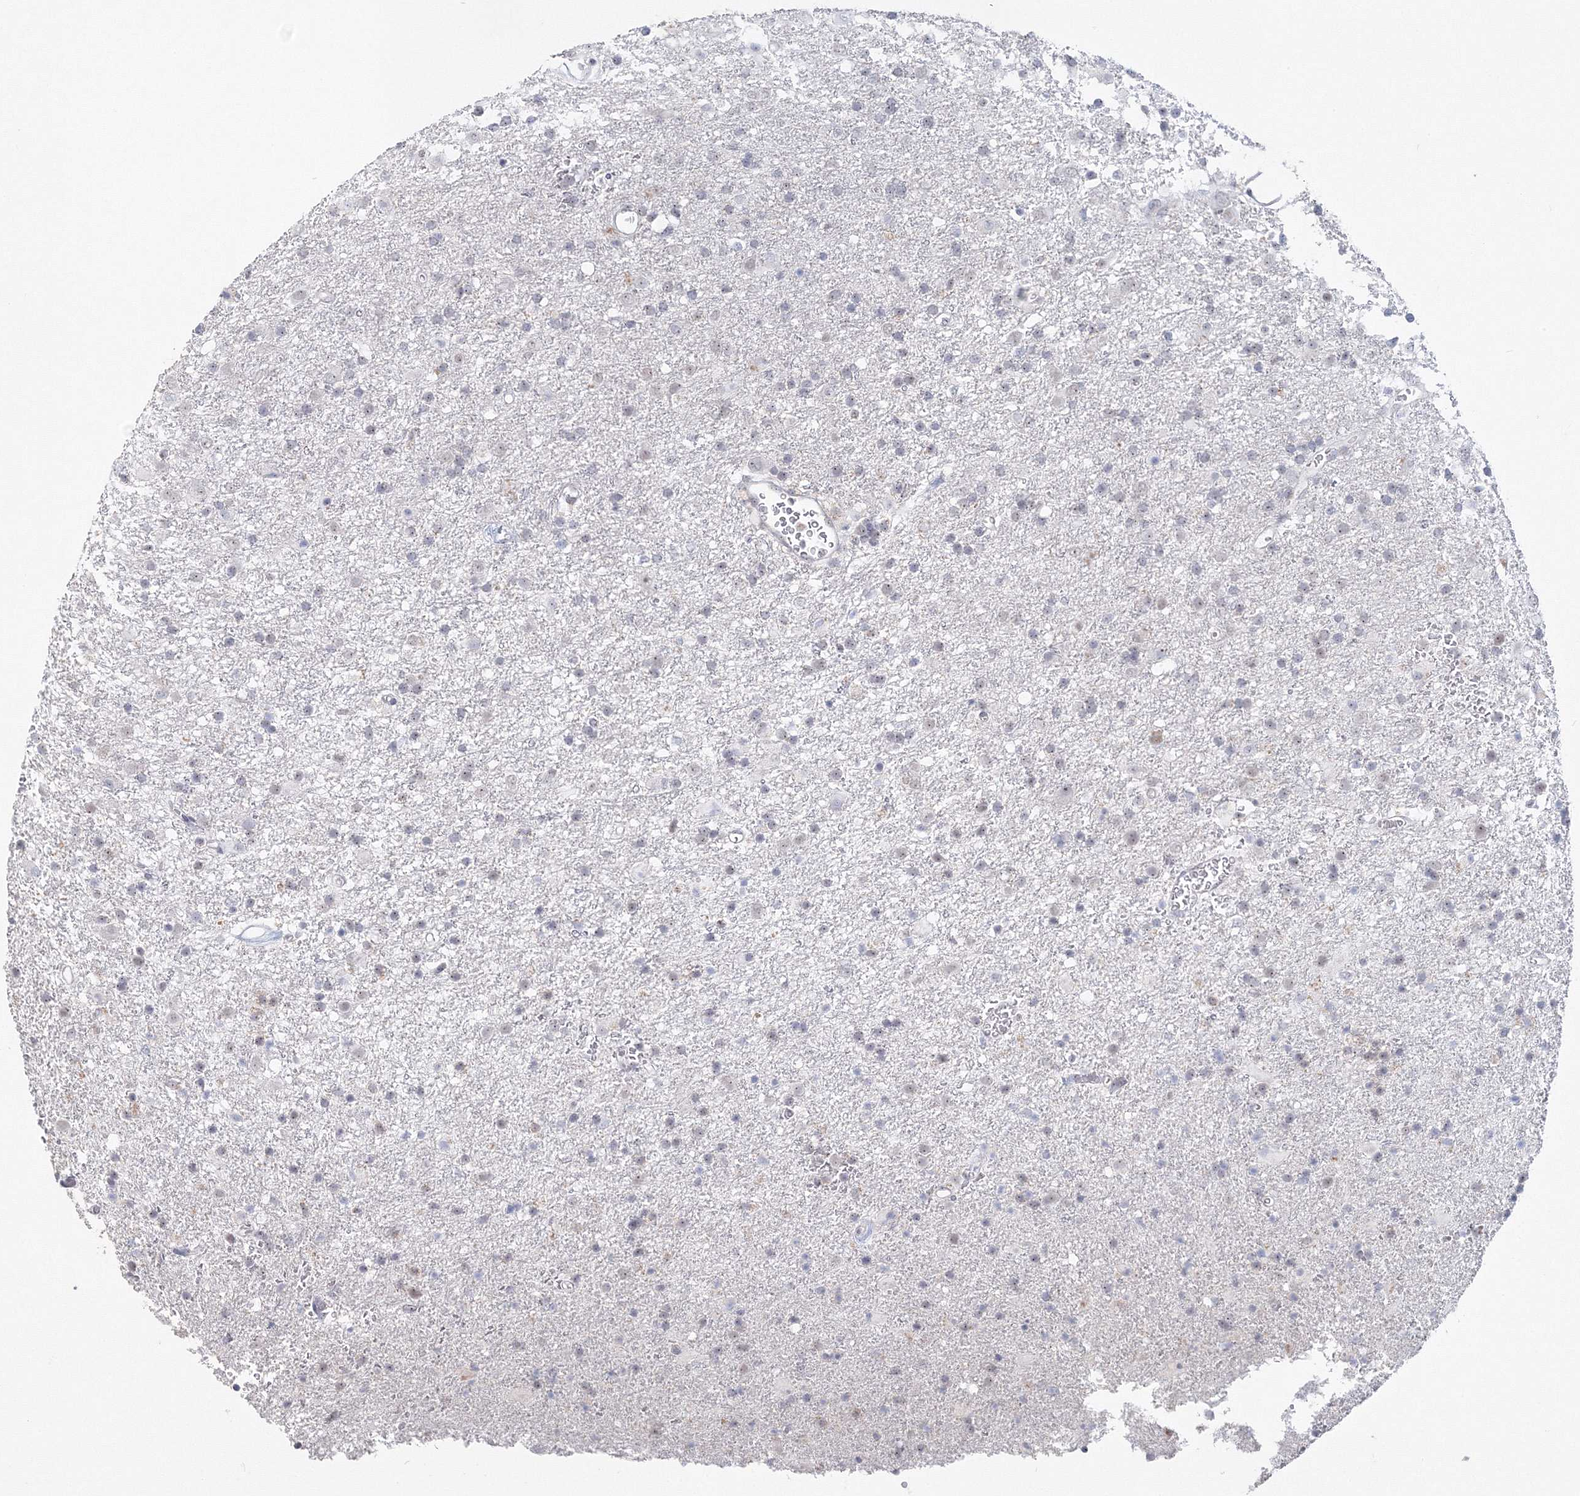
{"staining": {"intensity": "negative", "quantity": "none", "location": "none"}, "tissue": "glioma", "cell_type": "Tumor cells", "image_type": "cancer", "snomed": [{"axis": "morphology", "description": "Glioma, malignant, Low grade"}, {"axis": "topography", "description": "Brain"}], "caption": "Immunohistochemistry photomicrograph of neoplastic tissue: human low-grade glioma (malignant) stained with DAB (3,3'-diaminobenzidine) reveals no significant protein staining in tumor cells.", "gene": "SIRT7", "patient": {"sex": "male", "age": 65}}